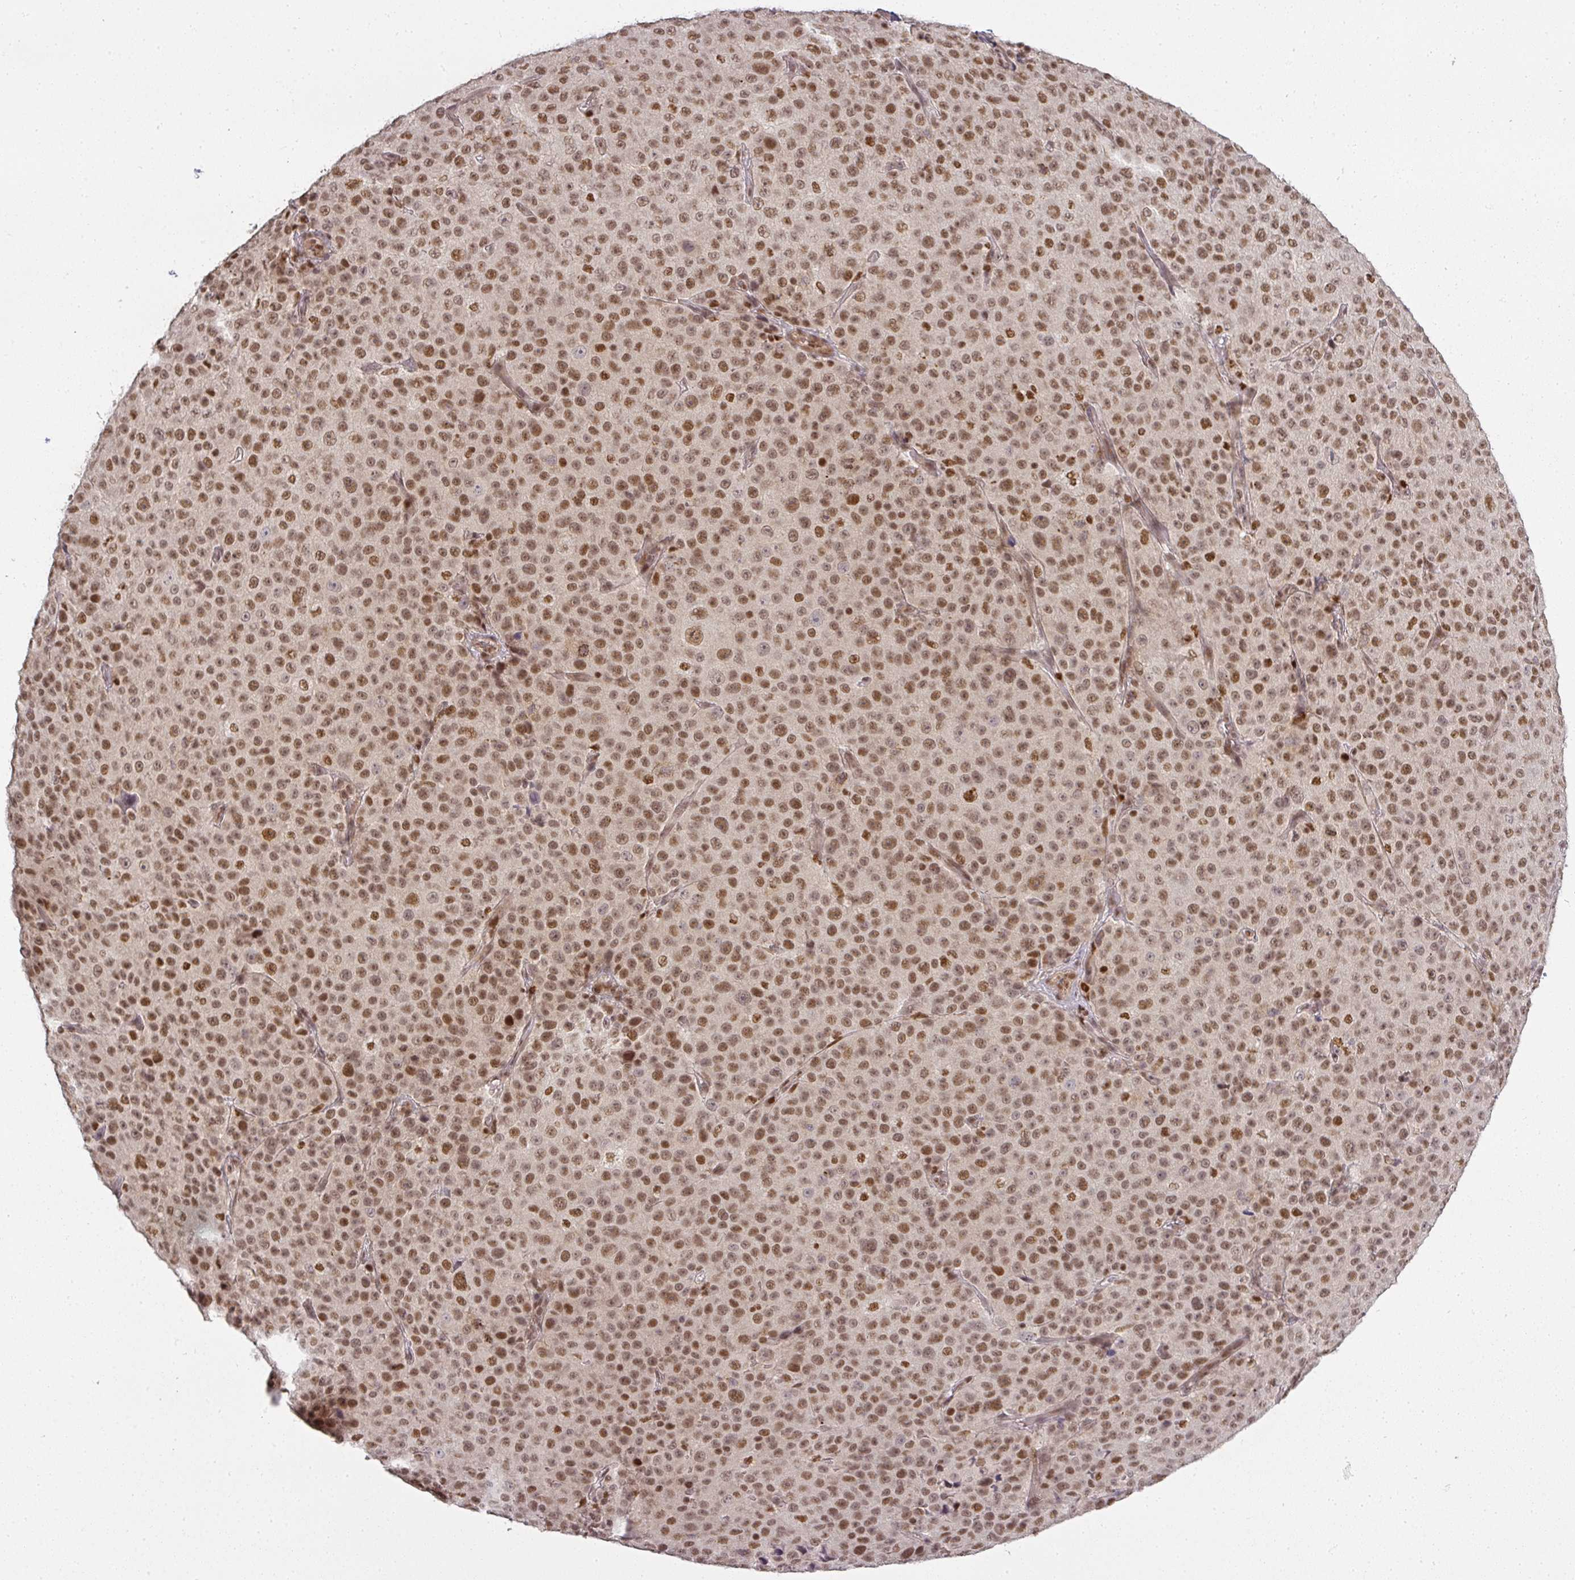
{"staining": {"intensity": "moderate", "quantity": ">75%", "location": "nuclear"}, "tissue": "melanoma", "cell_type": "Tumor cells", "image_type": "cancer", "snomed": [{"axis": "morphology", "description": "Malignant melanoma, Metastatic site"}, {"axis": "topography", "description": "Skin"}, {"axis": "topography", "description": "Lymph node"}], "caption": "DAB (3,3'-diaminobenzidine) immunohistochemical staining of human malignant melanoma (metastatic site) exhibits moderate nuclear protein expression in approximately >75% of tumor cells.", "gene": "GPRIN2", "patient": {"sex": "male", "age": 66}}